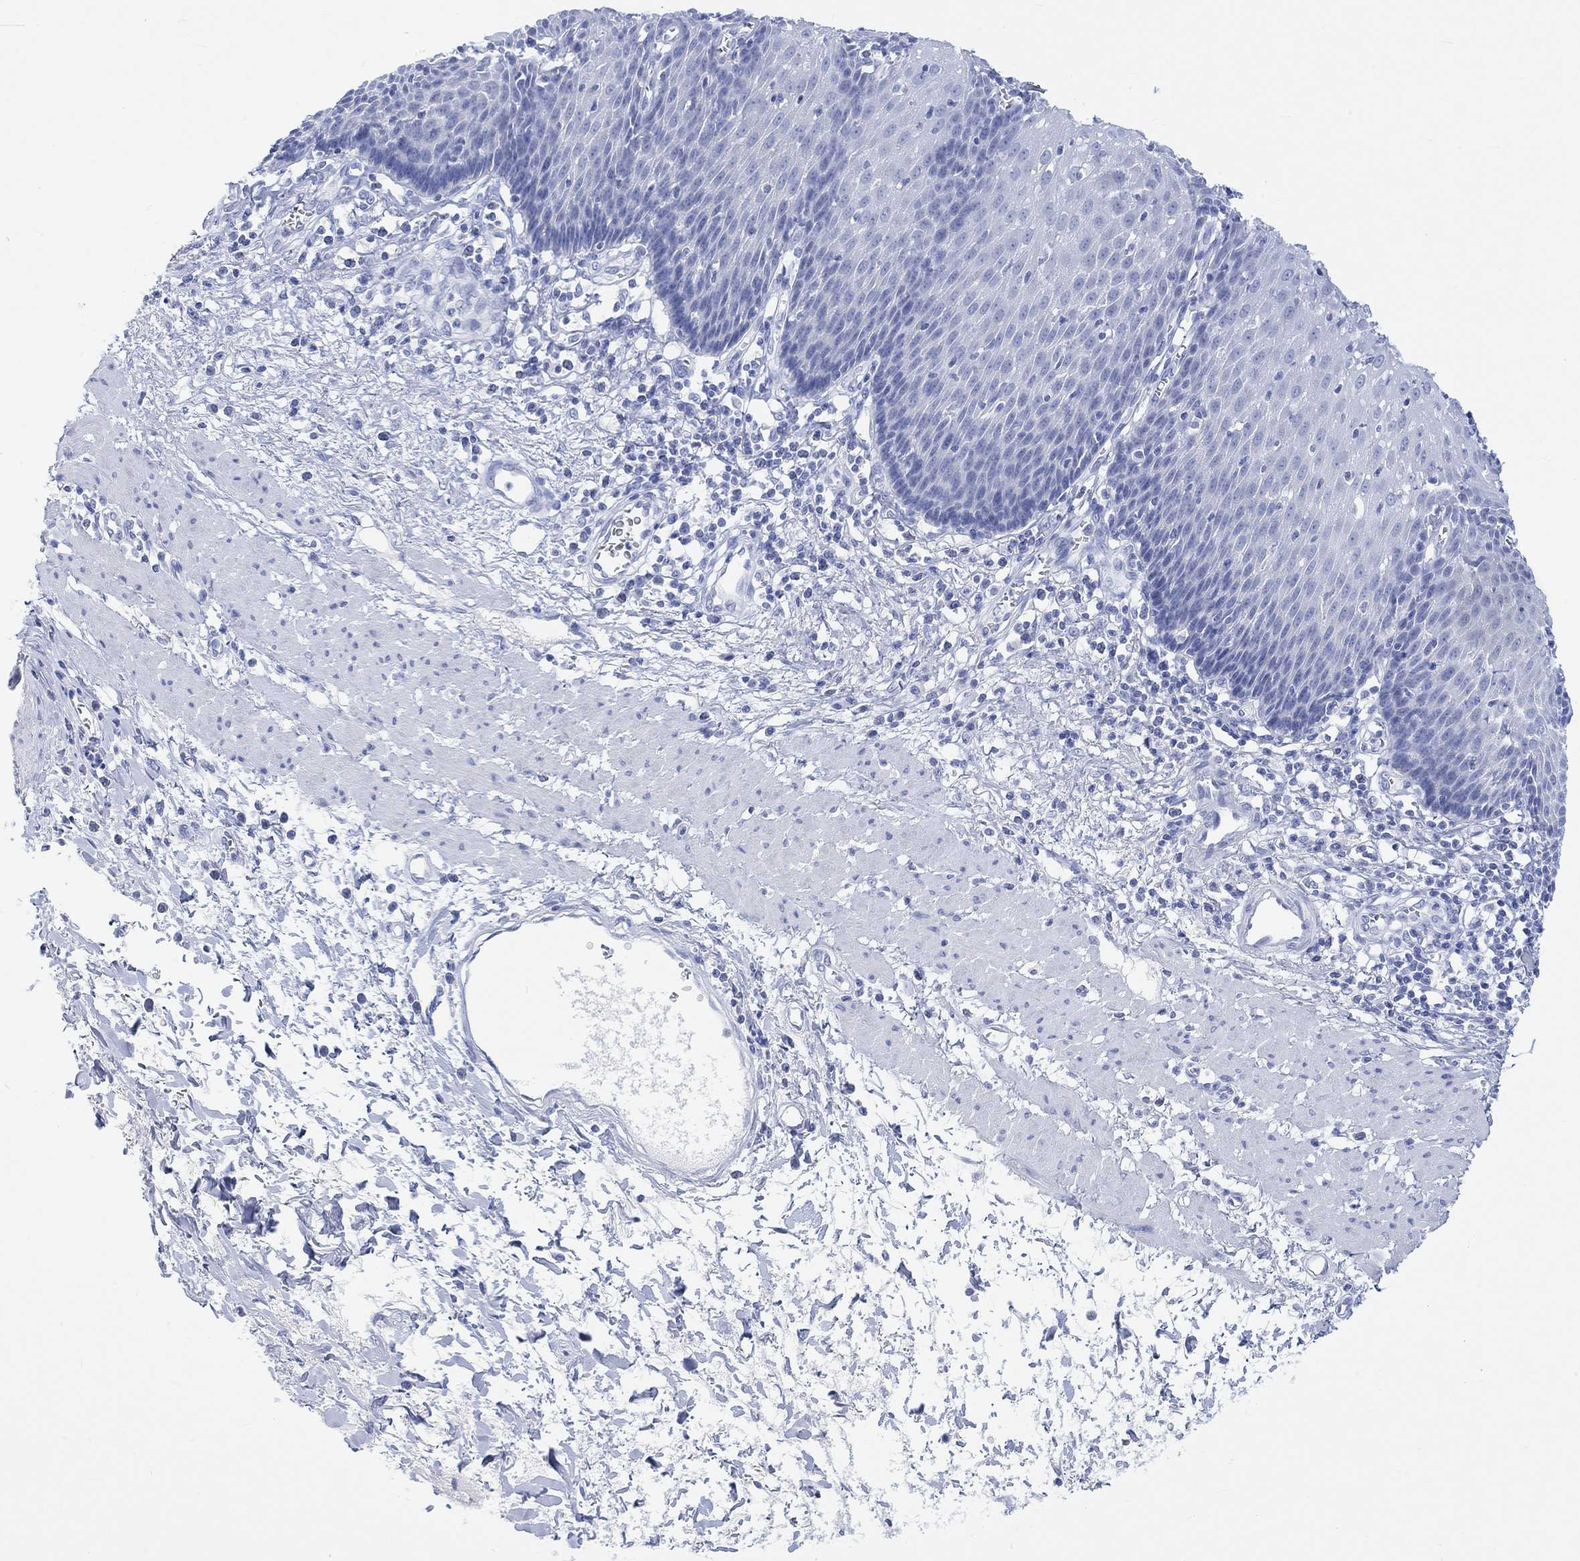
{"staining": {"intensity": "negative", "quantity": "none", "location": "none"}, "tissue": "esophagus", "cell_type": "Squamous epithelial cells", "image_type": "normal", "snomed": [{"axis": "morphology", "description": "Normal tissue, NOS"}, {"axis": "topography", "description": "Esophagus"}], "caption": "Protein analysis of unremarkable esophagus reveals no significant expression in squamous epithelial cells.", "gene": "CALCA", "patient": {"sex": "male", "age": 57}}